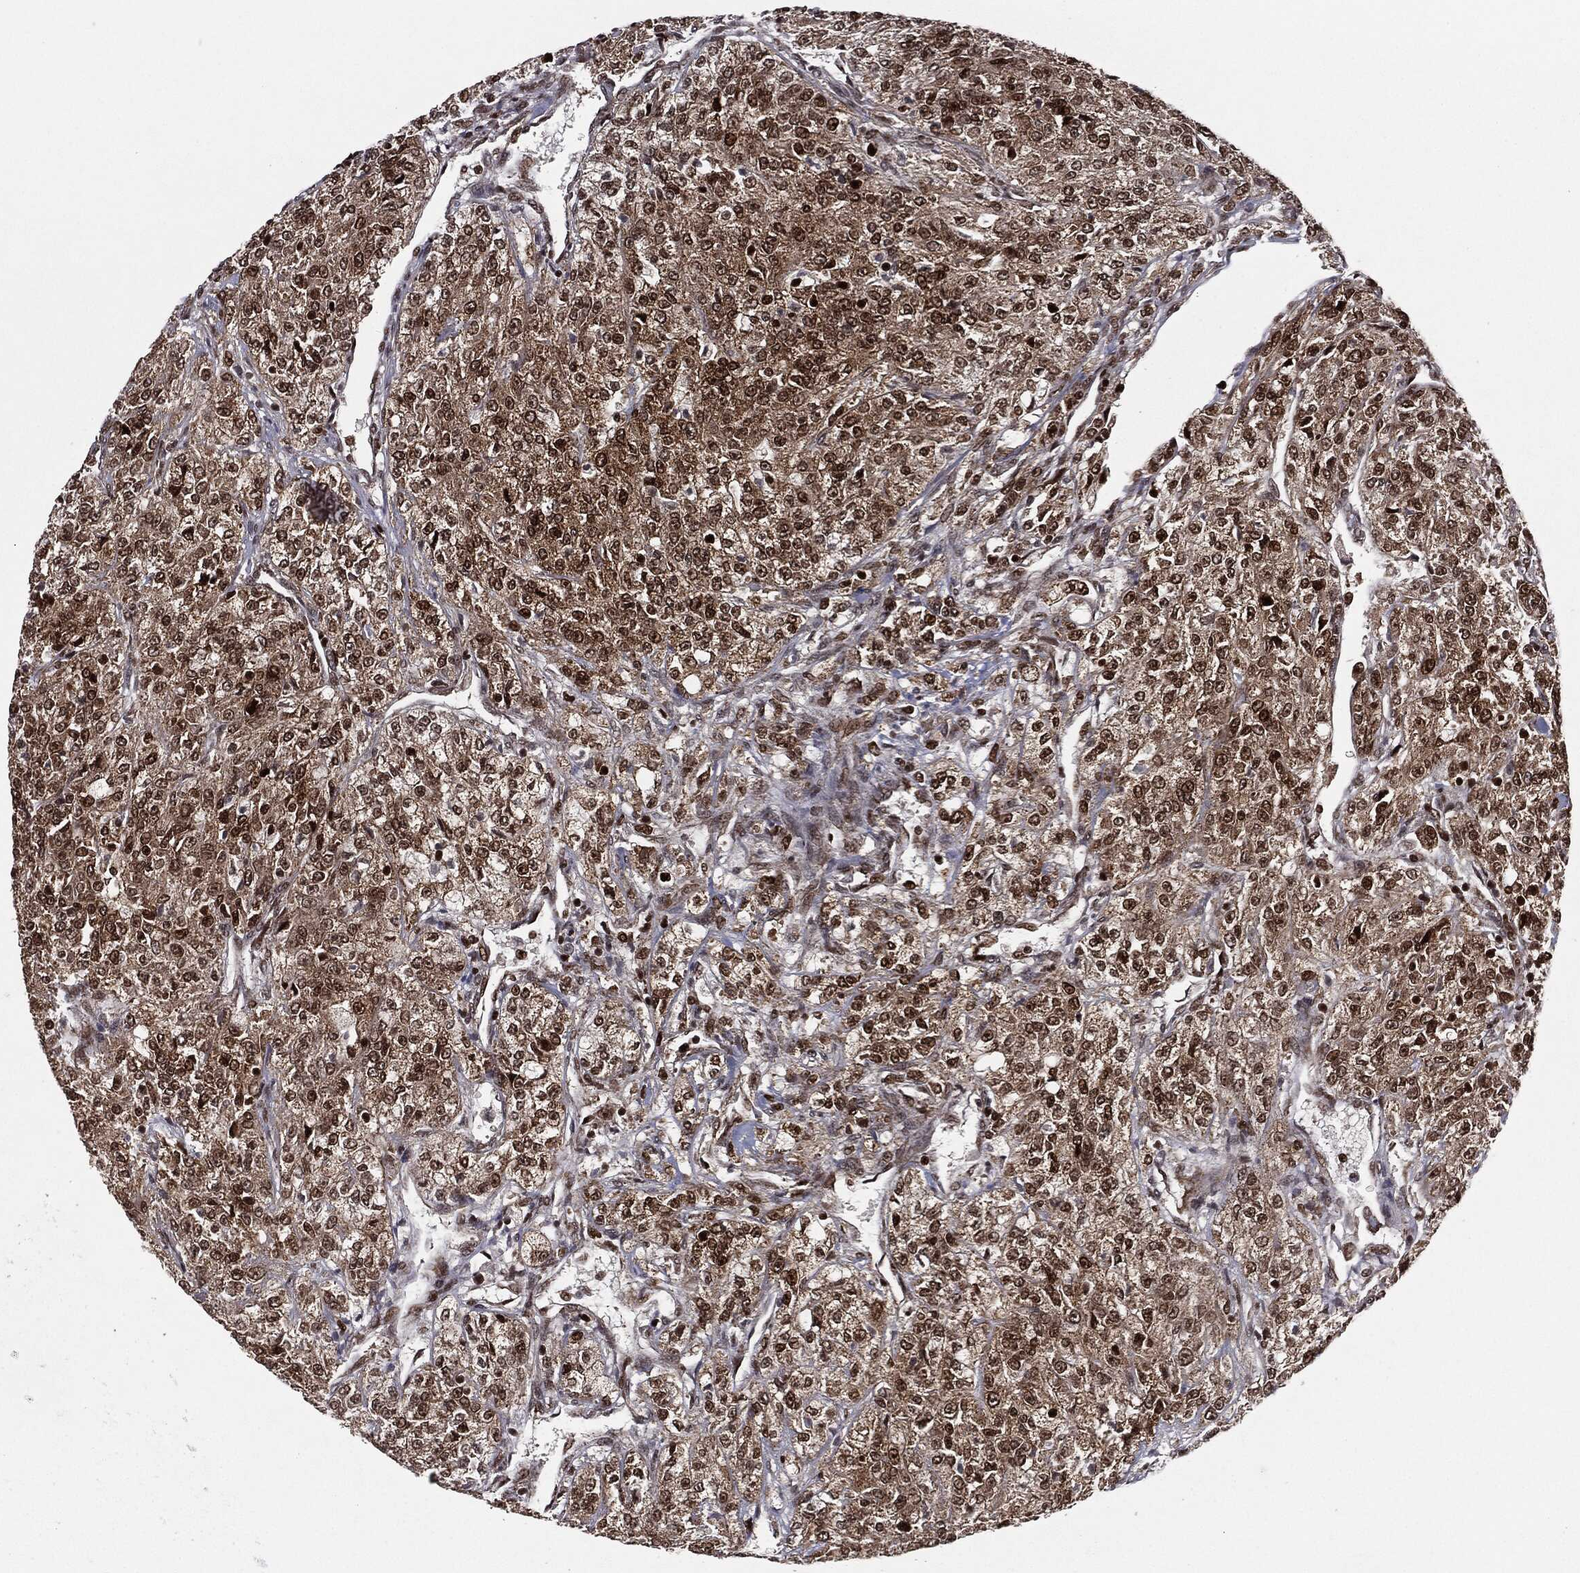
{"staining": {"intensity": "strong", "quantity": ">75%", "location": "cytoplasmic/membranous,nuclear"}, "tissue": "renal cancer", "cell_type": "Tumor cells", "image_type": "cancer", "snomed": [{"axis": "morphology", "description": "Adenocarcinoma, NOS"}, {"axis": "topography", "description": "Kidney"}], "caption": "Protein expression analysis of human renal cancer (adenocarcinoma) reveals strong cytoplasmic/membranous and nuclear expression in approximately >75% of tumor cells.", "gene": "CHCHD2", "patient": {"sex": "female", "age": 63}}